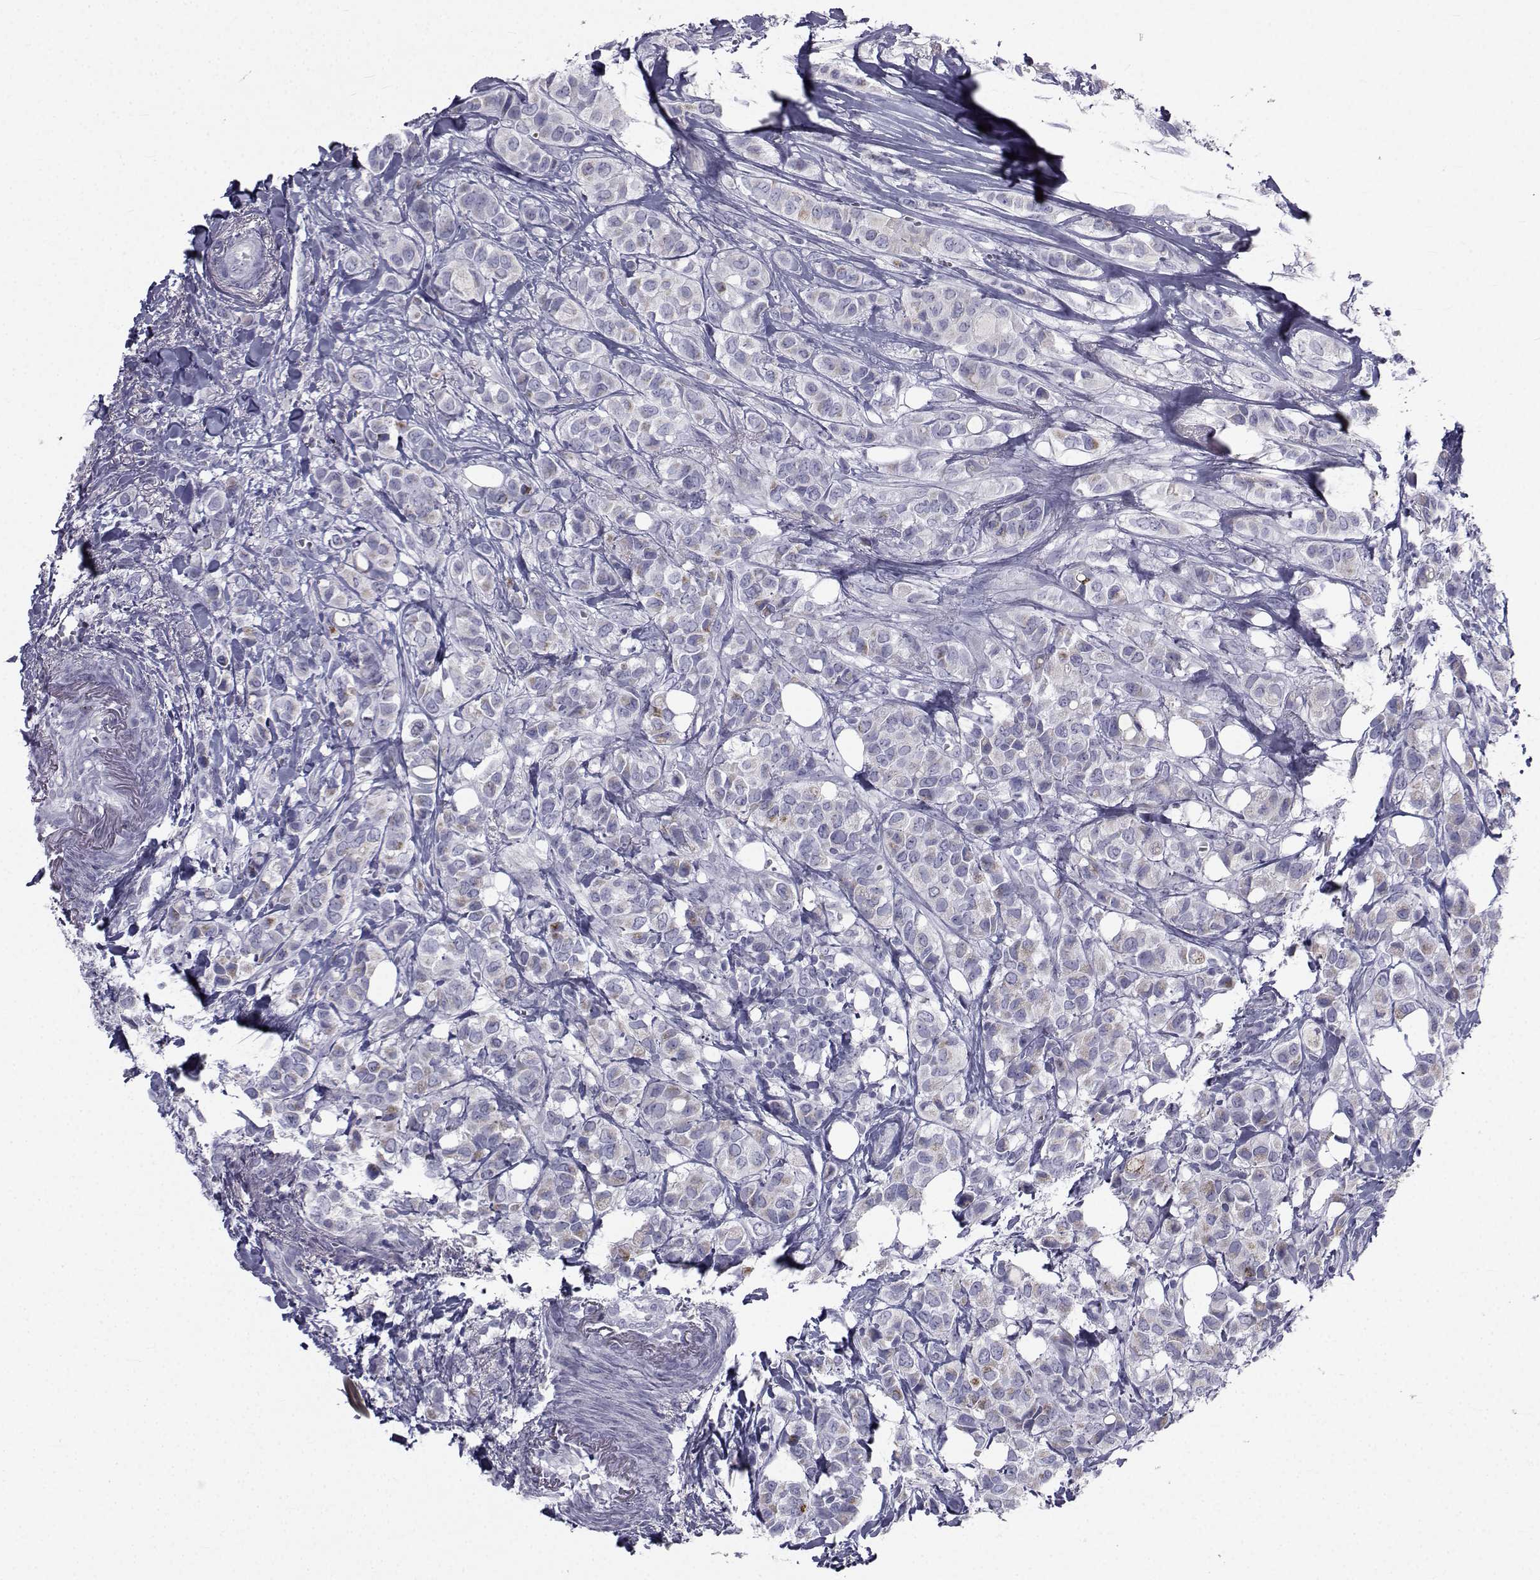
{"staining": {"intensity": "weak", "quantity": "<25%", "location": "cytoplasmic/membranous"}, "tissue": "breast cancer", "cell_type": "Tumor cells", "image_type": "cancer", "snomed": [{"axis": "morphology", "description": "Duct carcinoma"}, {"axis": "topography", "description": "Breast"}], "caption": "Immunohistochemistry (IHC) micrograph of infiltrating ductal carcinoma (breast) stained for a protein (brown), which shows no expression in tumor cells.", "gene": "FDXR", "patient": {"sex": "female", "age": 85}}